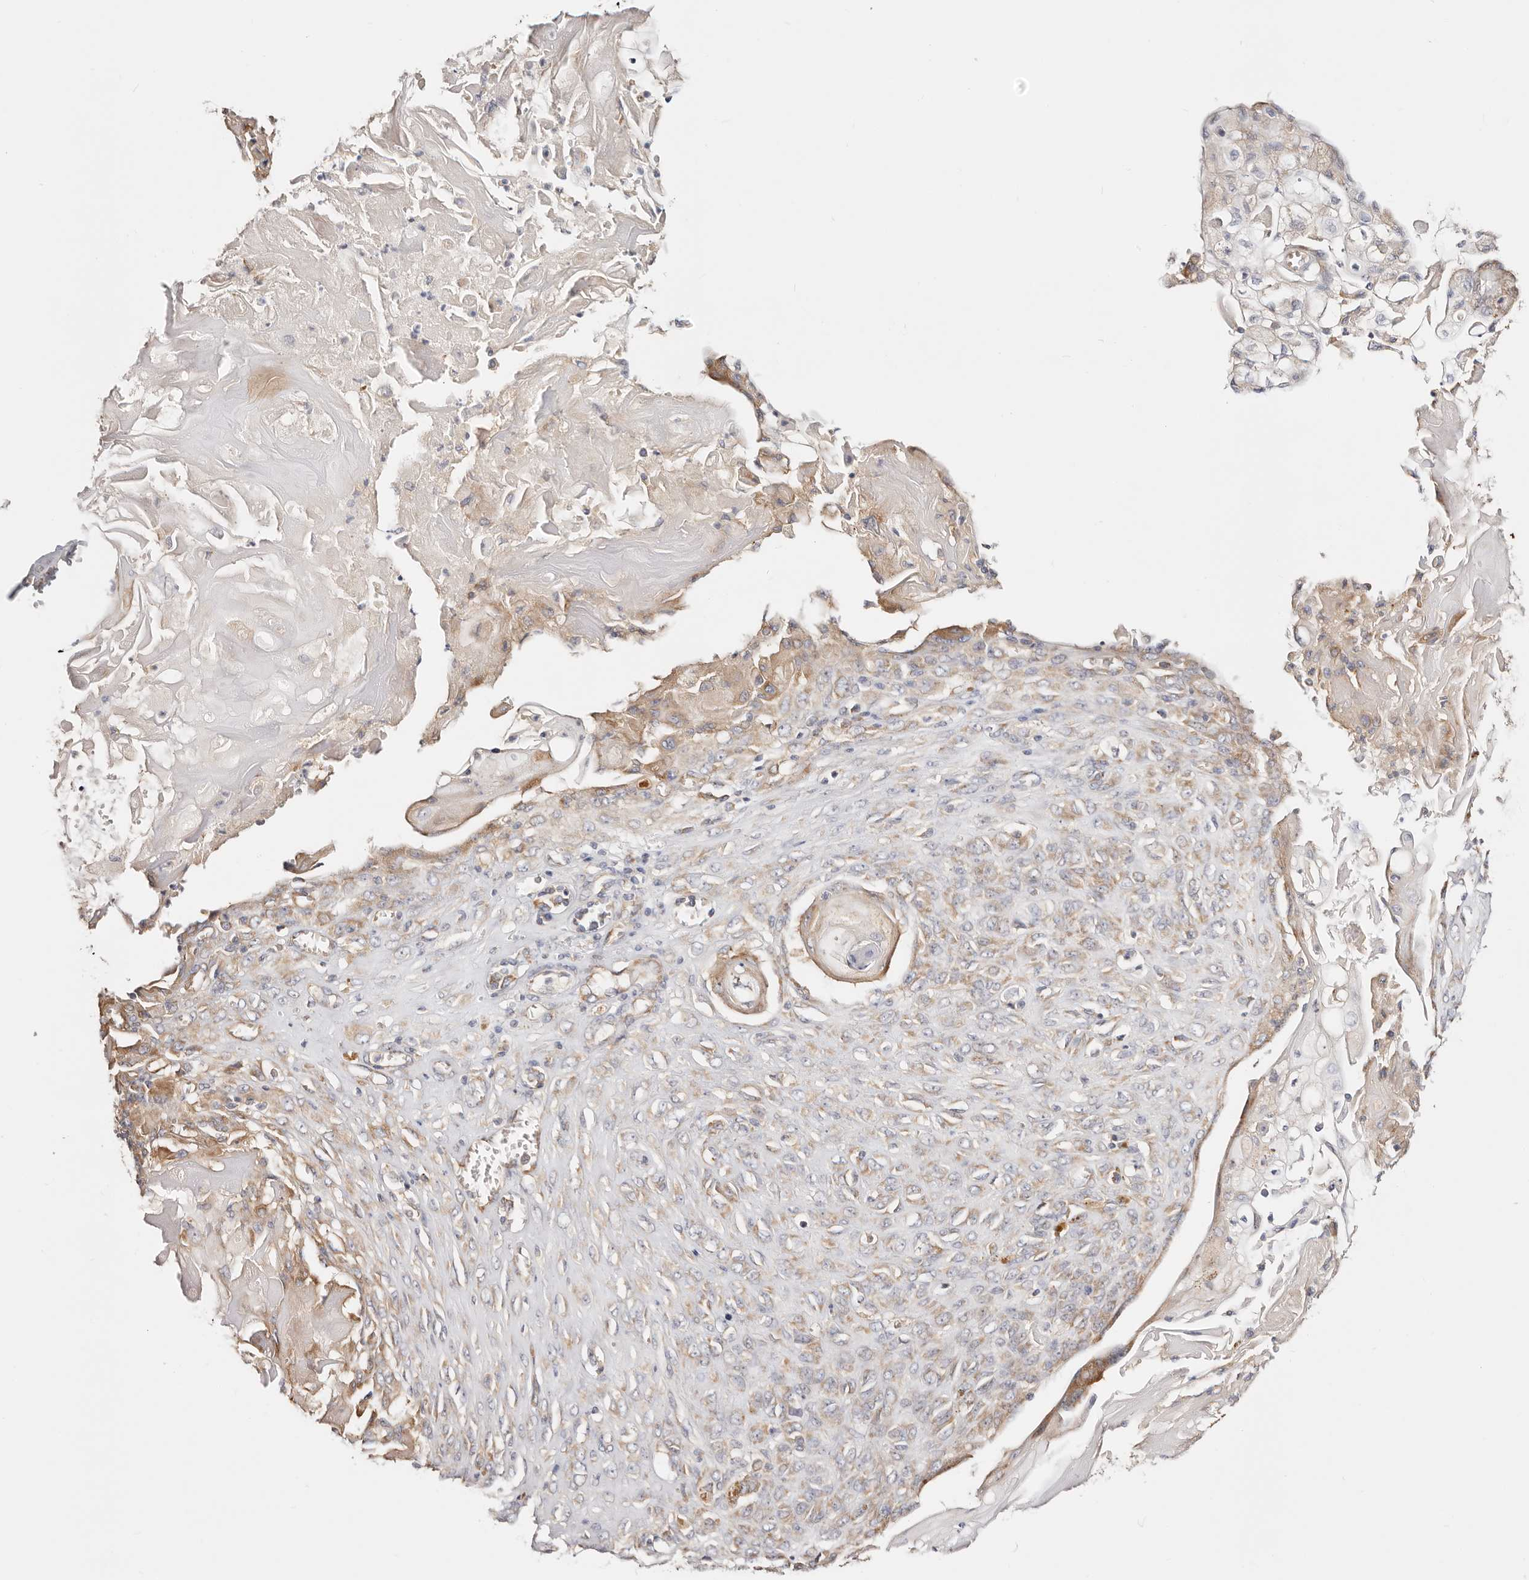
{"staining": {"intensity": "moderate", "quantity": "25%-75%", "location": "cytoplasmic/membranous"}, "tissue": "endometrial cancer", "cell_type": "Tumor cells", "image_type": "cancer", "snomed": [{"axis": "morphology", "description": "Adenocarcinoma, NOS"}, {"axis": "topography", "description": "Endometrium"}], "caption": "Immunohistochemical staining of human adenocarcinoma (endometrial) reveals medium levels of moderate cytoplasmic/membranous protein expression in about 25%-75% of tumor cells.", "gene": "GNA13", "patient": {"sex": "female", "age": 32}}